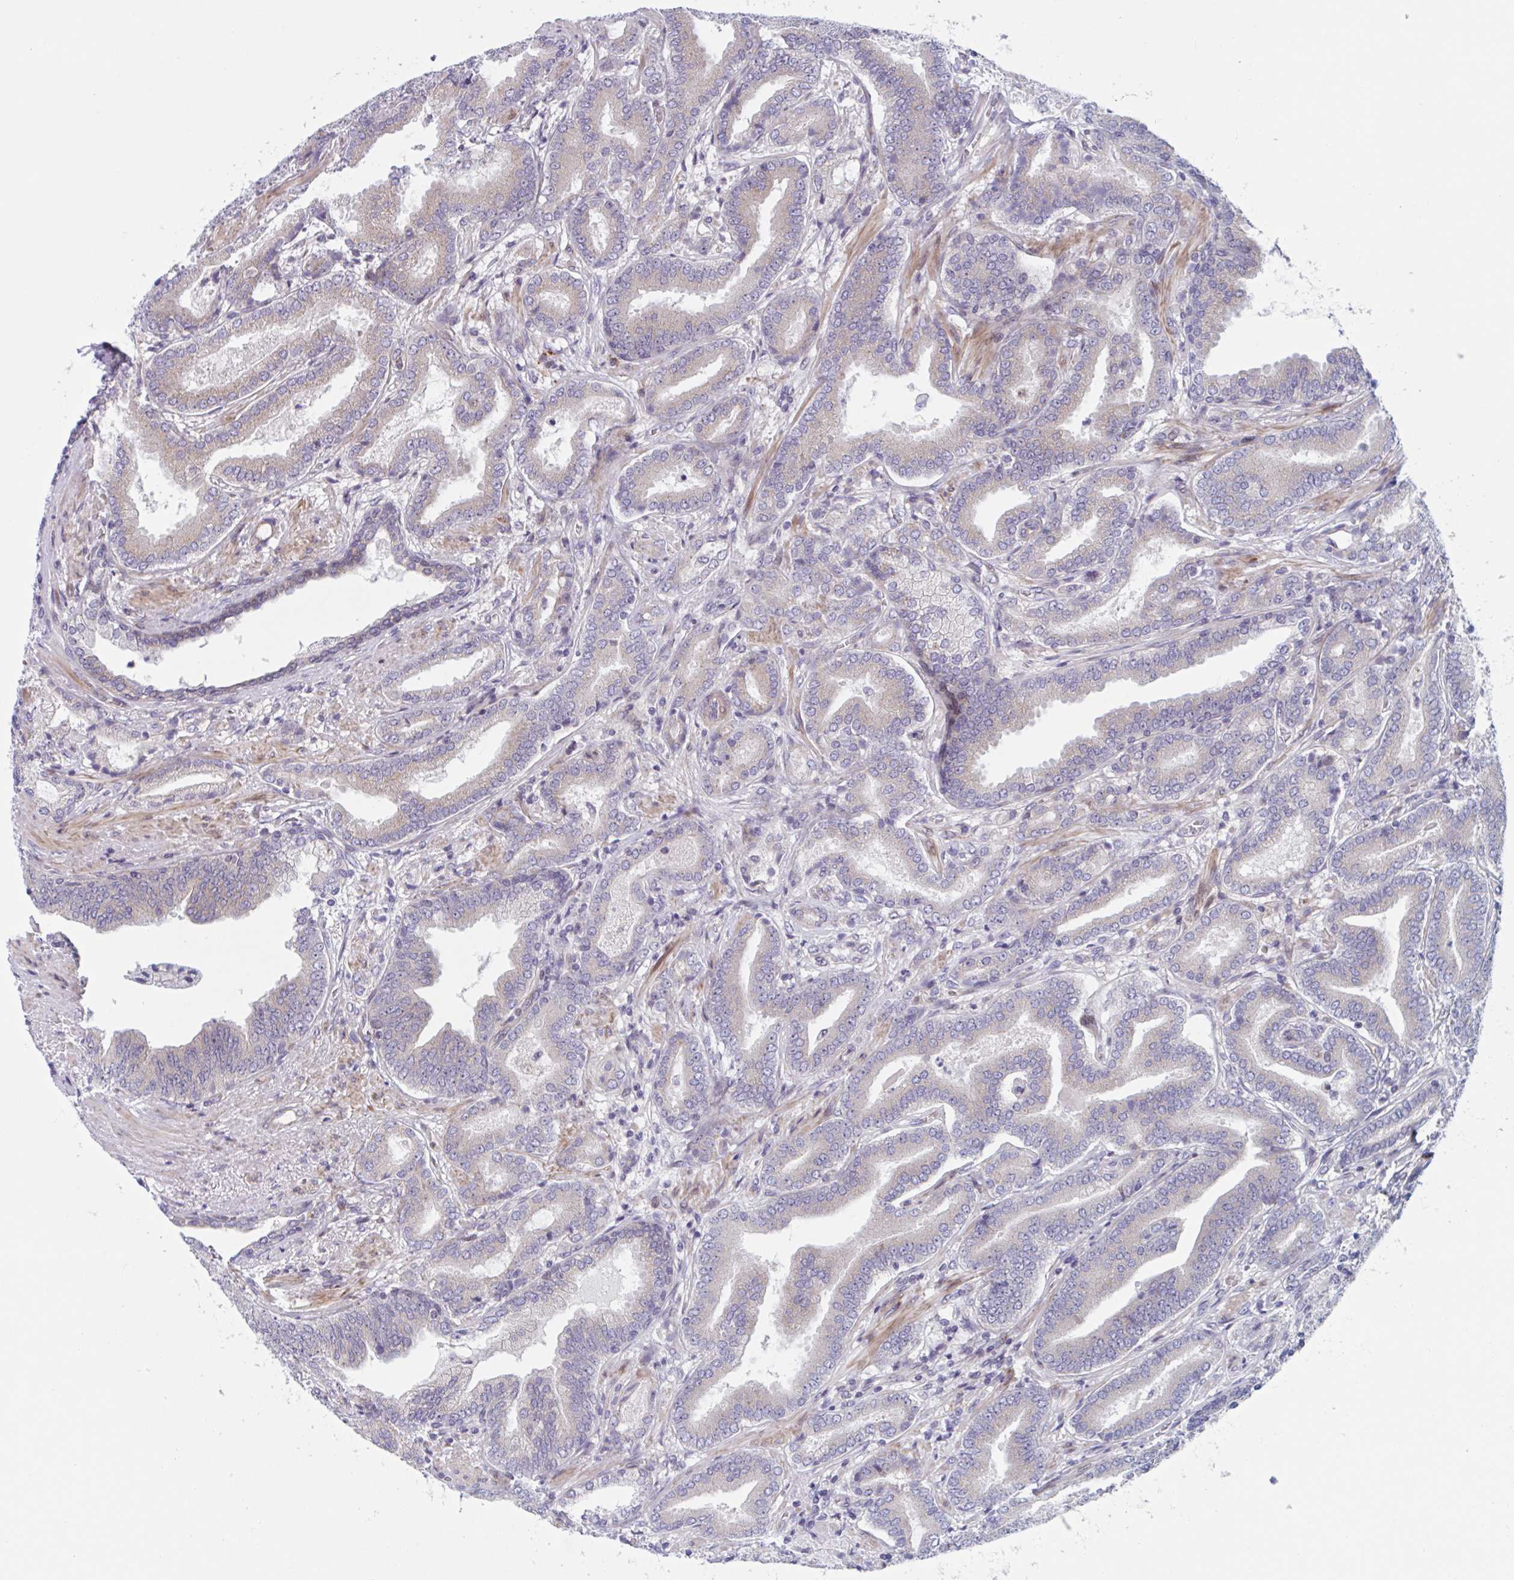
{"staining": {"intensity": "negative", "quantity": "none", "location": "none"}, "tissue": "prostate cancer", "cell_type": "Tumor cells", "image_type": "cancer", "snomed": [{"axis": "morphology", "description": "Adenocarcinoma, High grade"}, {"axis": "topography", "description": "Prostate"}], "caption": "Immunohistochemical staining of prostate adenocarcinoma (high-grade) displays no significant expression in tumor cells.", "gene": "DUXA", "patient": {"sex": "male", "age": 62}}